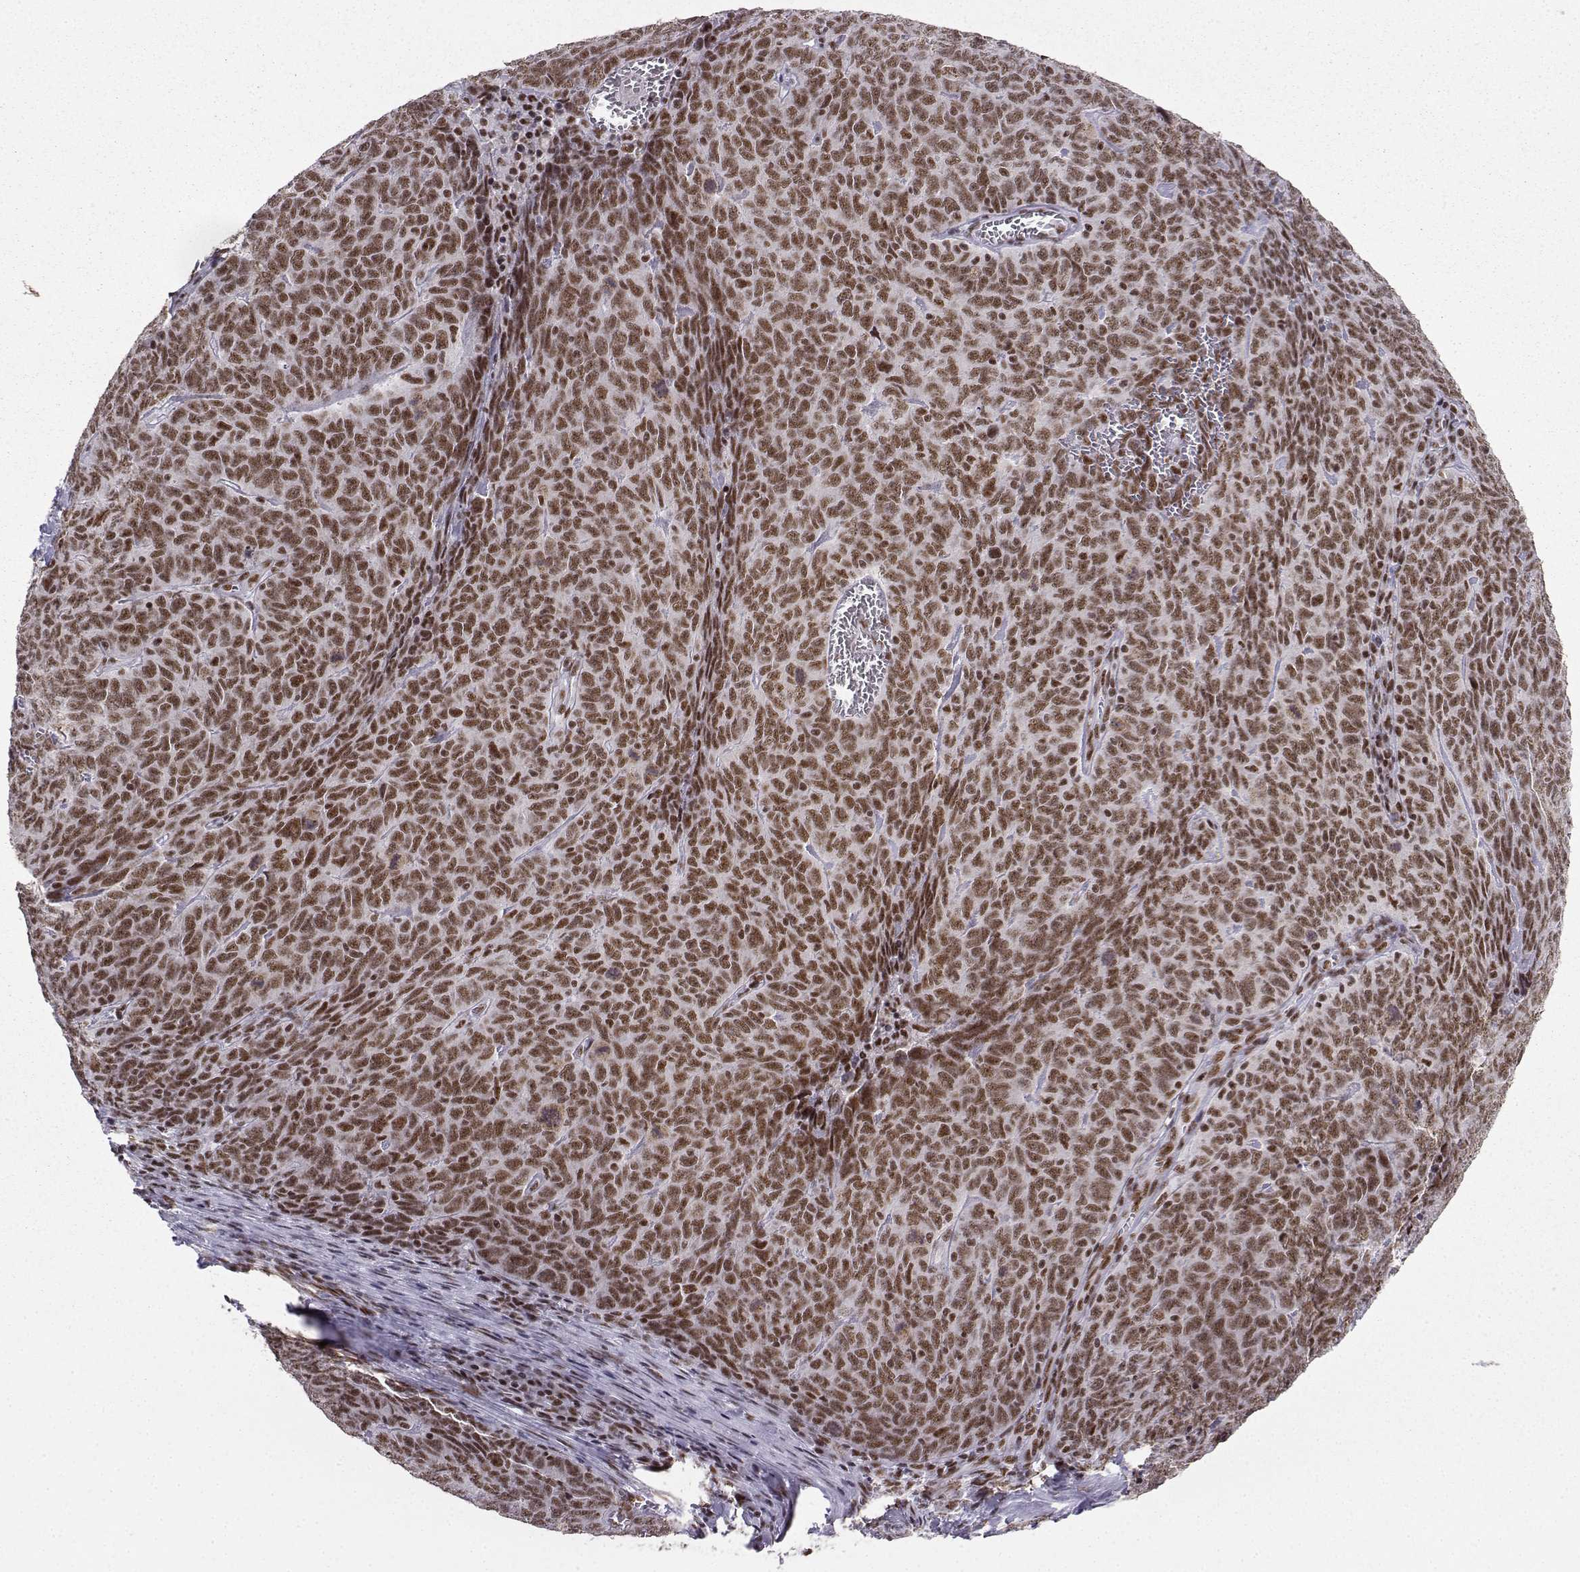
{"staining": {"intensity": "moderate", "quantity": ">75%", "location": "nuclear"}, "tissue": "skin cancer", "cell_type": "Tumor cells", "image_type": "cancer", "snomed": [{"axis": "morphology", "description": "Squamous cell carcinoma, NOS"}, {"axis": "topography", "description": "Skin"}, {"axis": "topography", "description": "Anal"}], "caption": "Approximately >75% of tumor cells in human squamous cell carcinoma (skin) reveal moderate nuclear protein expression as visualized by brown immunohistochemical staining.", "gene": "SNRPB2", "patient": {"sex": "female", "age": 51}}